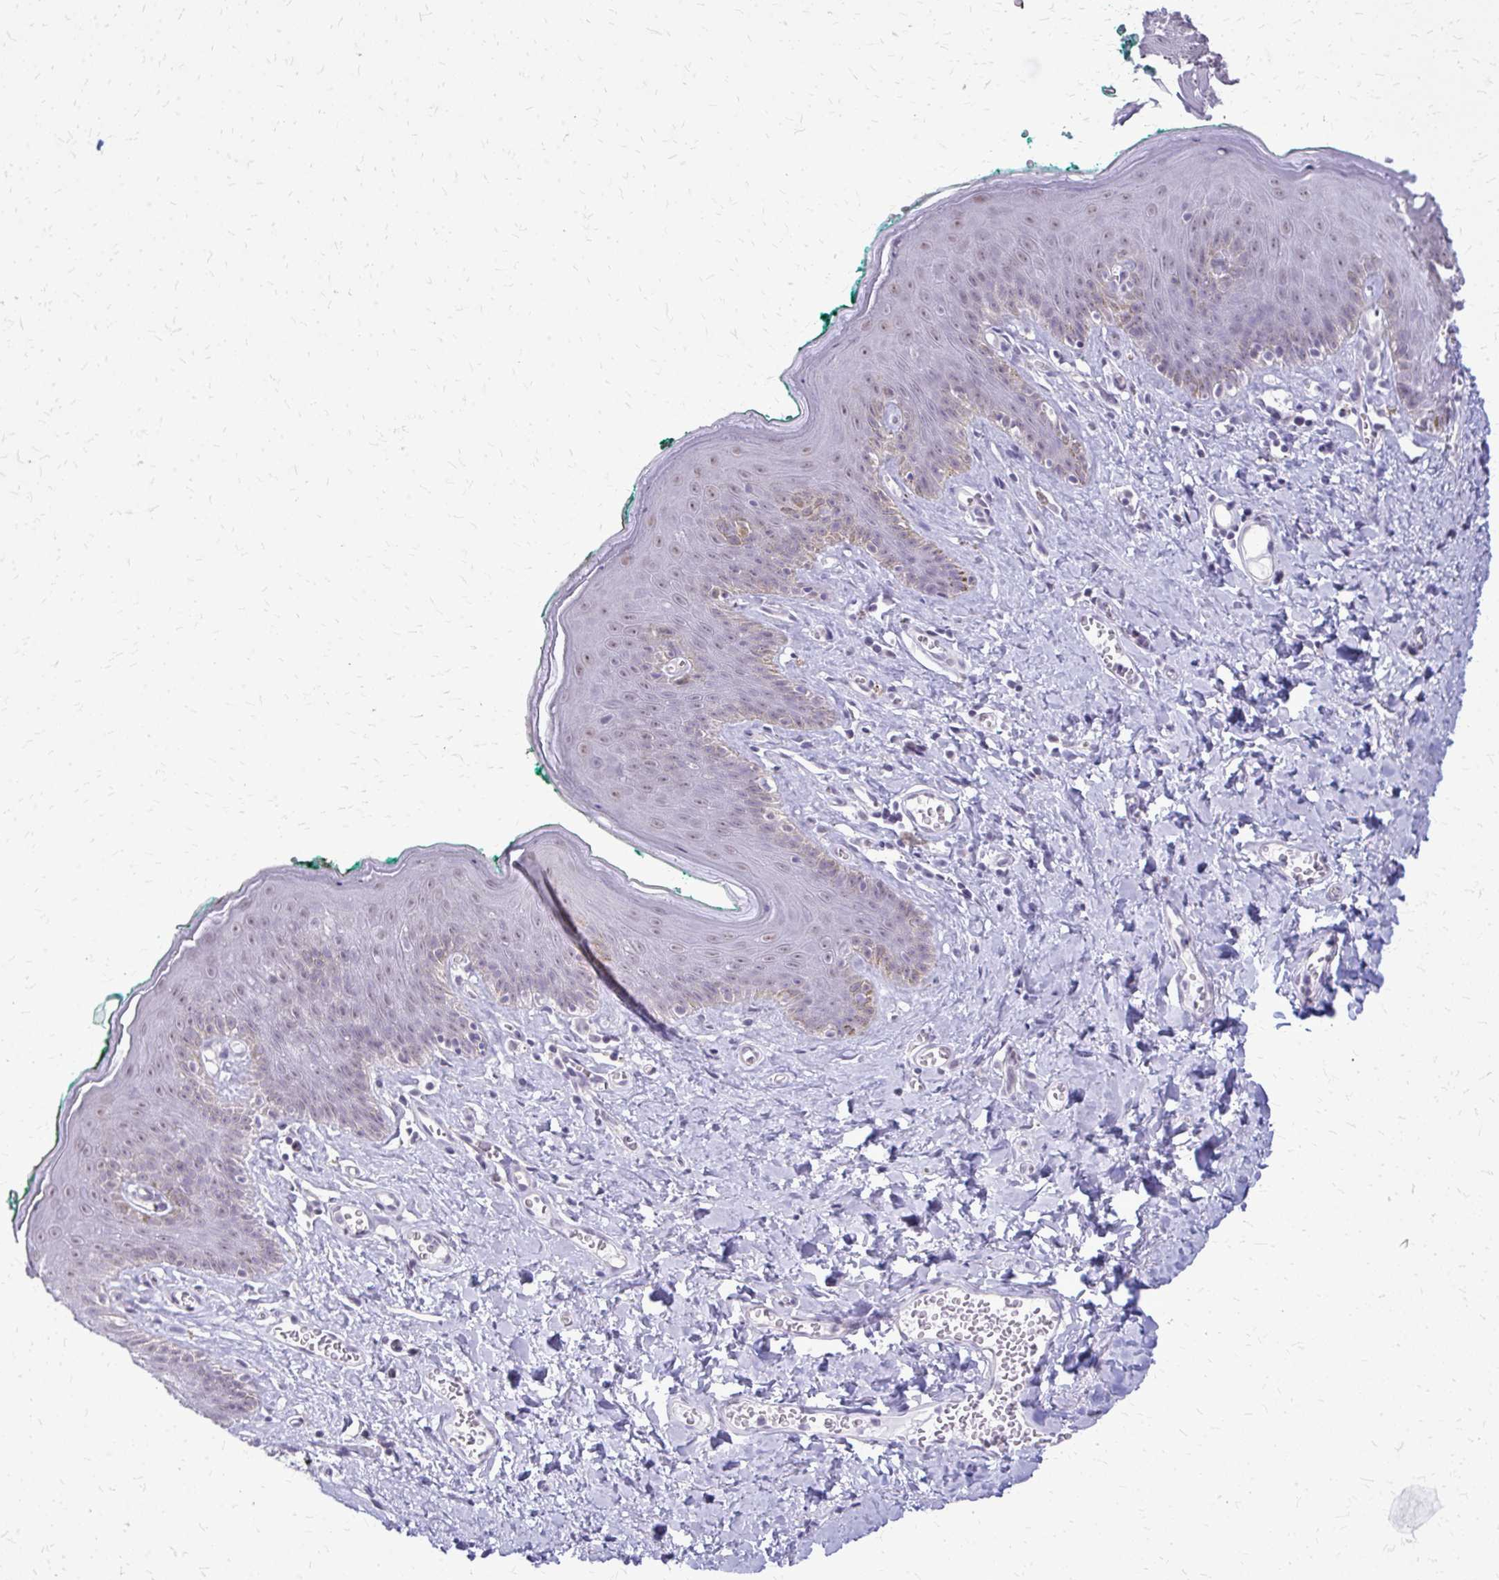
{"staining": {"intensity": "weak", "quantity": "<25%", "location": "nuclear"}, "tissue": "skin", "cell_type": "Epidermal cells", "image_type": "normal", "snomed": [{"axis": "morphology", "description": "Normal tissue, NOS"}, {"axis": "topography", "description": "Vulva"}, {"axis": "topography", "description": "Peripheral nerve tissue"}], "caption": "Immunohistochemical staining of benign human skin demonstrates no significant expression in epidermal cells. (DAB (3,3'-diaminobenzidine) immunohistochemistry with hematoxylin counter stain).", "gene": "PLCB1", "patient": {"sex": "female", "age": 66}}